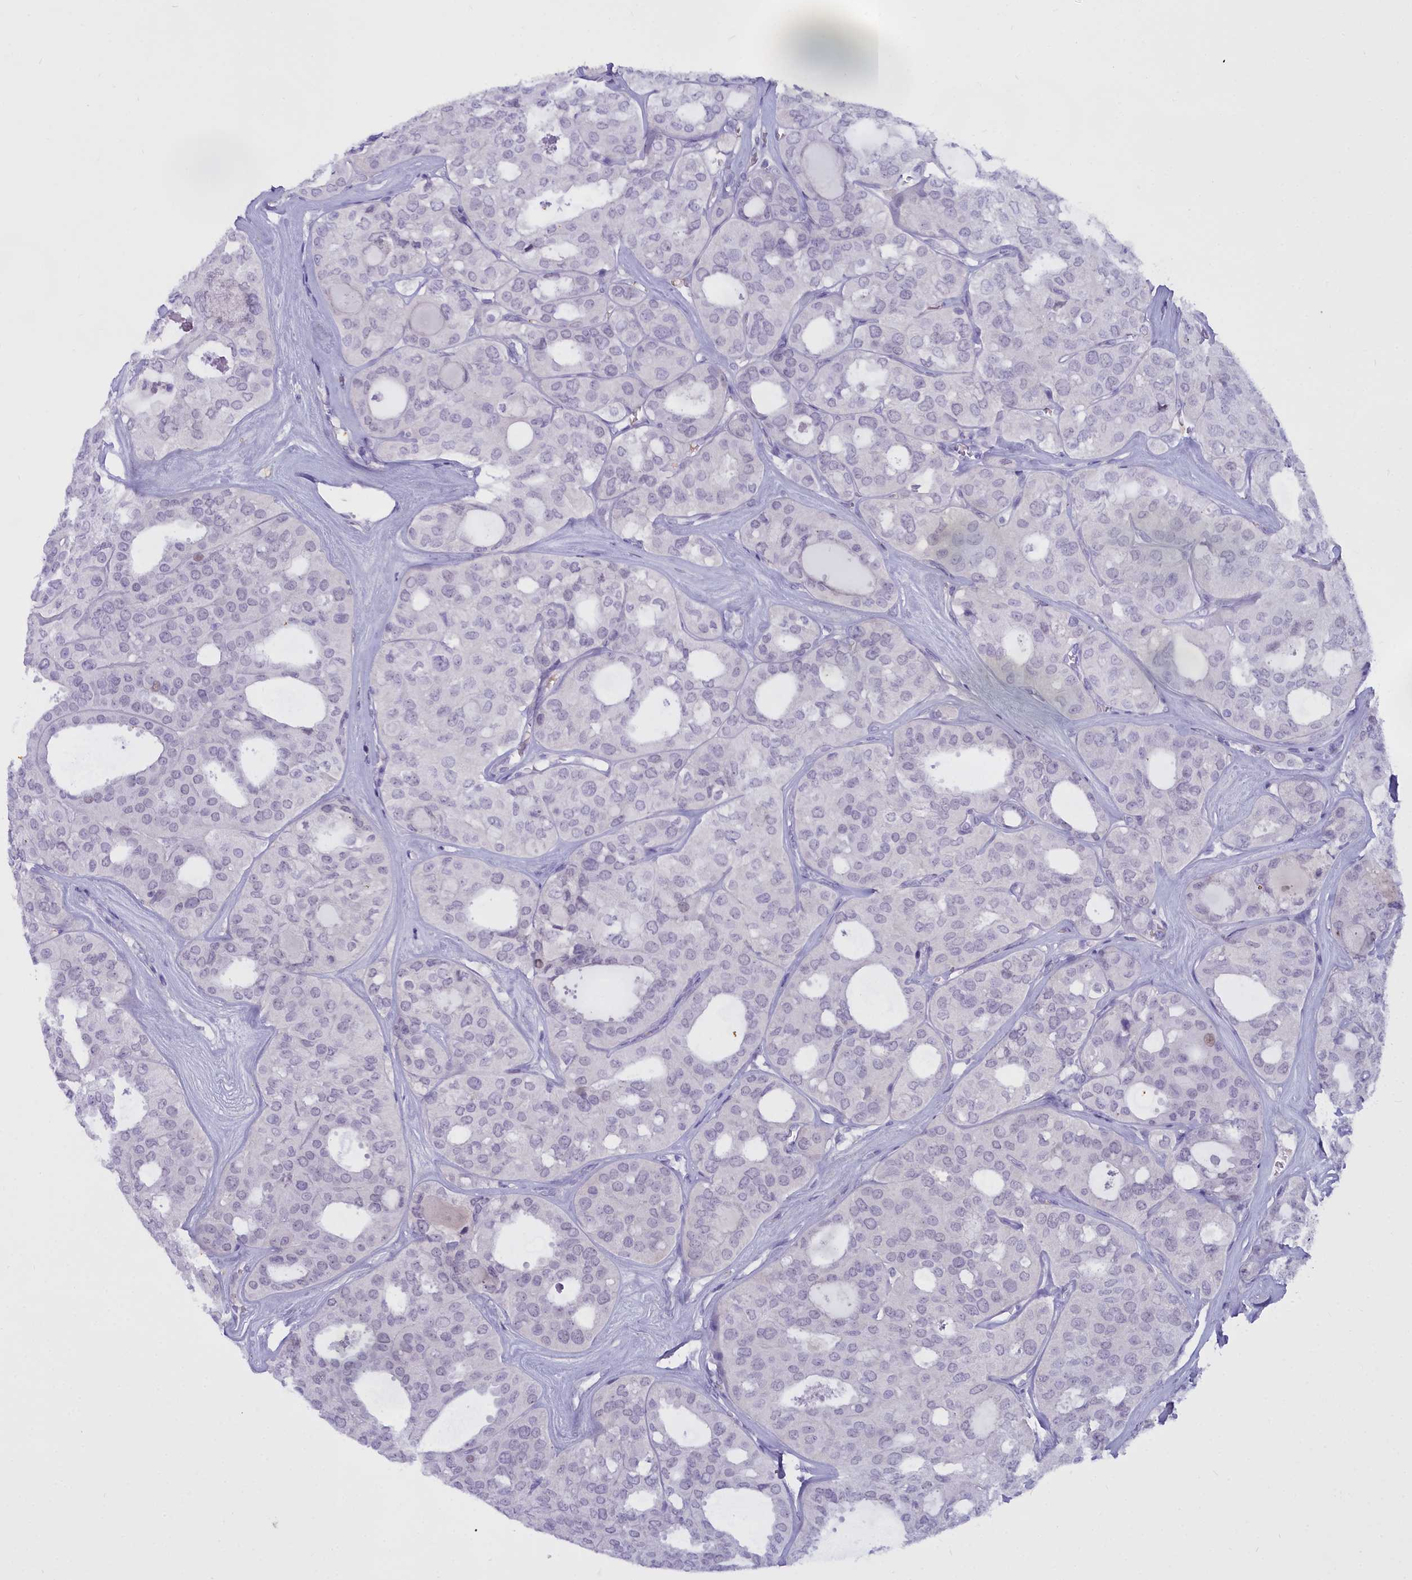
{"staining": {"intensity": "negative", "quantity": "none", "location": "none"}, "tissue": "thyroid cancer", "cell_type": "Tumor cells", "image_type": "cancer", "snomed": [{"axis": "morphology", "description": "Follicular adenoma carcinoma, NOS"}, {"axis": "topography", "description": "Thyroid gland"}], "caption": "Tumor cells show no significant protein staining in thyroid cancer (follicular adenoma carcinoma).", "gene": "OSTN", "patient": {"sex": "male", "age": 75}}